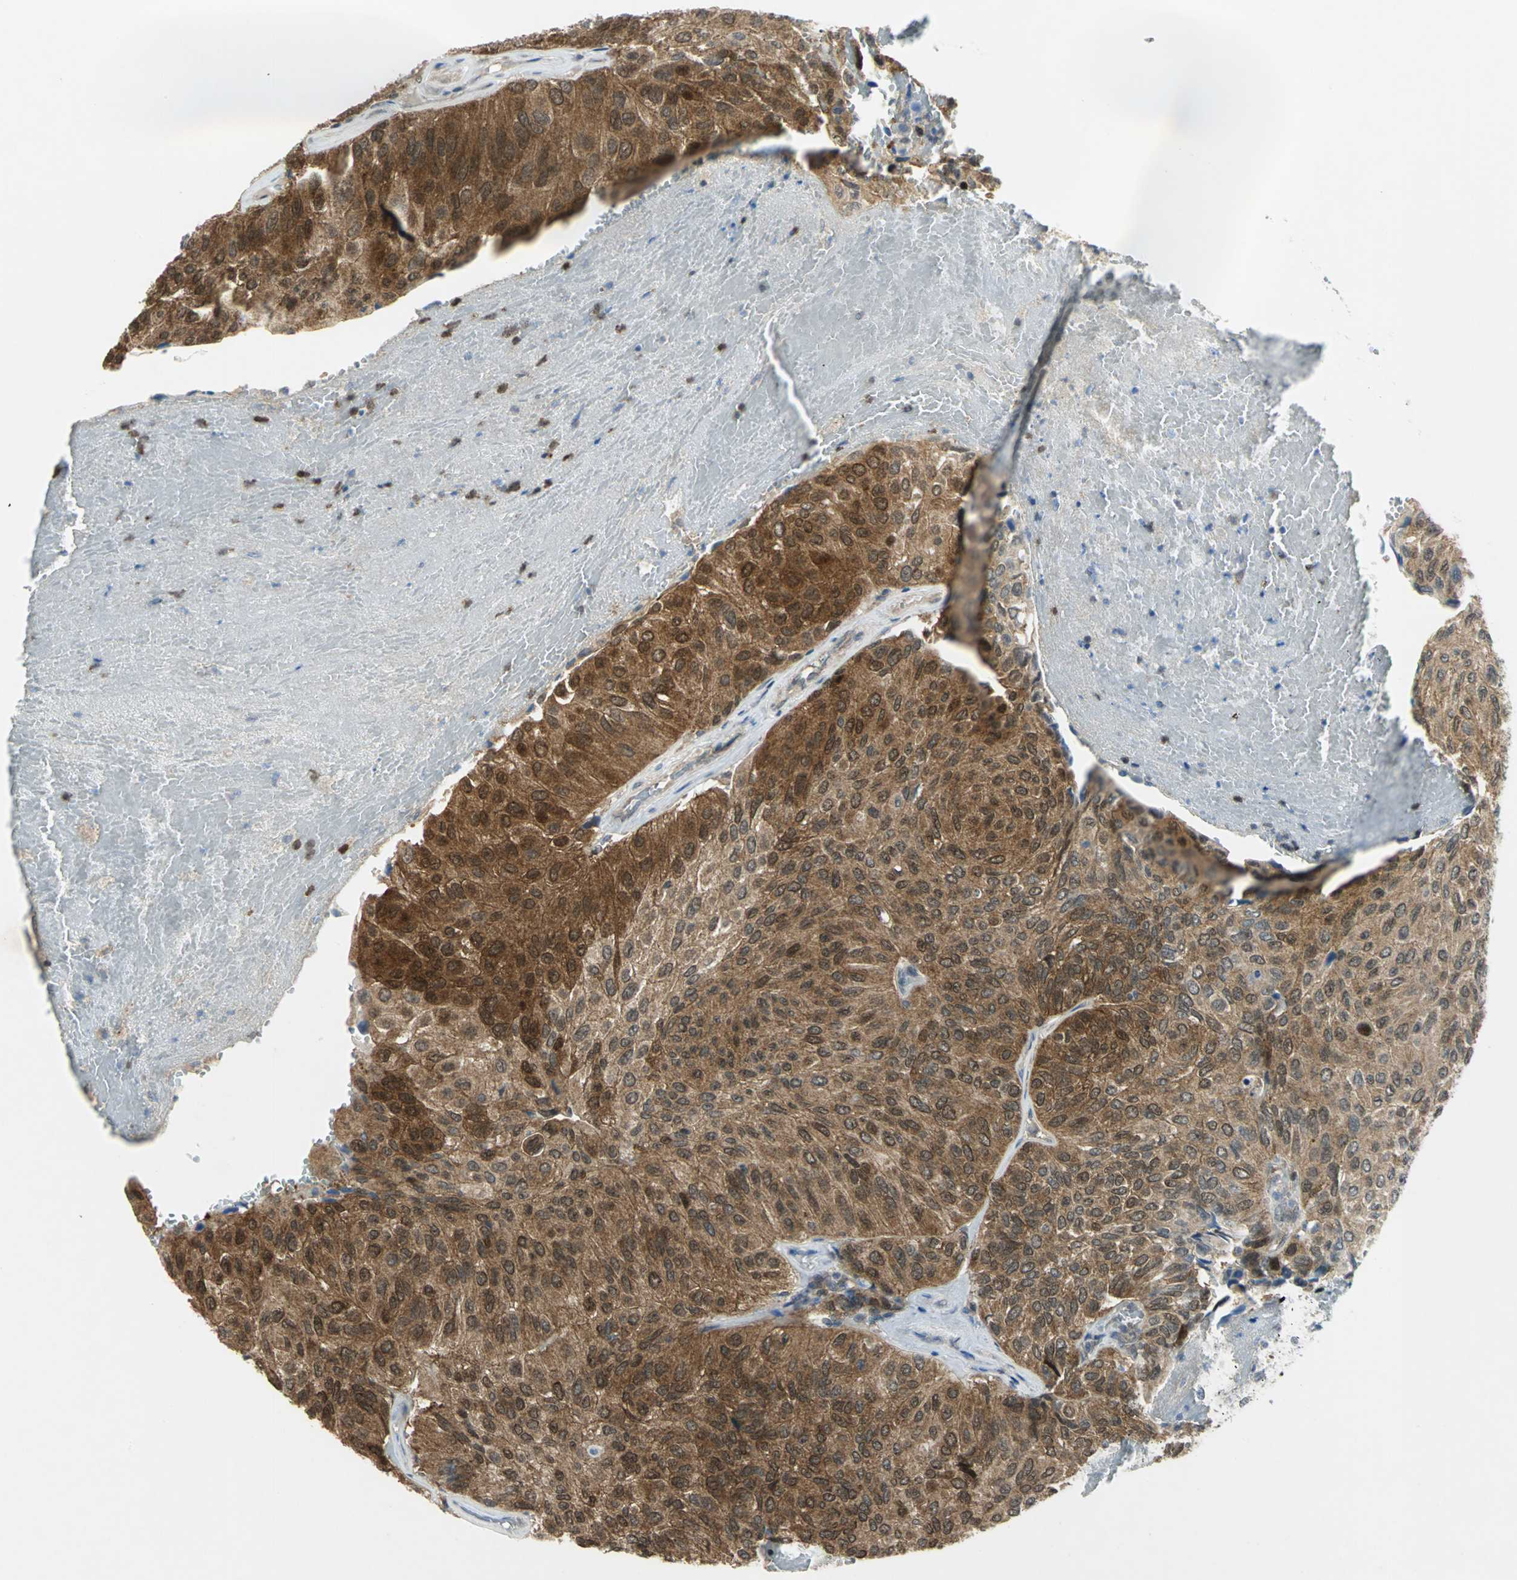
{"staining": {"intensity": "strong", "quantity": ">75%", "location": "cytoplasmic/membranous"}, "tissue": "urothelial cancer", "cell_type": "Tumor cells", "image_type": "cancer", "snomed": [{"axis": "morphology", "description": "Urothelial carcinoma, High grade"}, {"axis": "topography", "description": "Urinary bladder"}], "caption": "Immunohistochemical staining of urothelial cancer displays strong cytoplasmic/membranous protein positivity in approximately >75% of tumor cells.", "gene": "PPIA", "patient": {"sex": "male", "age": 66}}